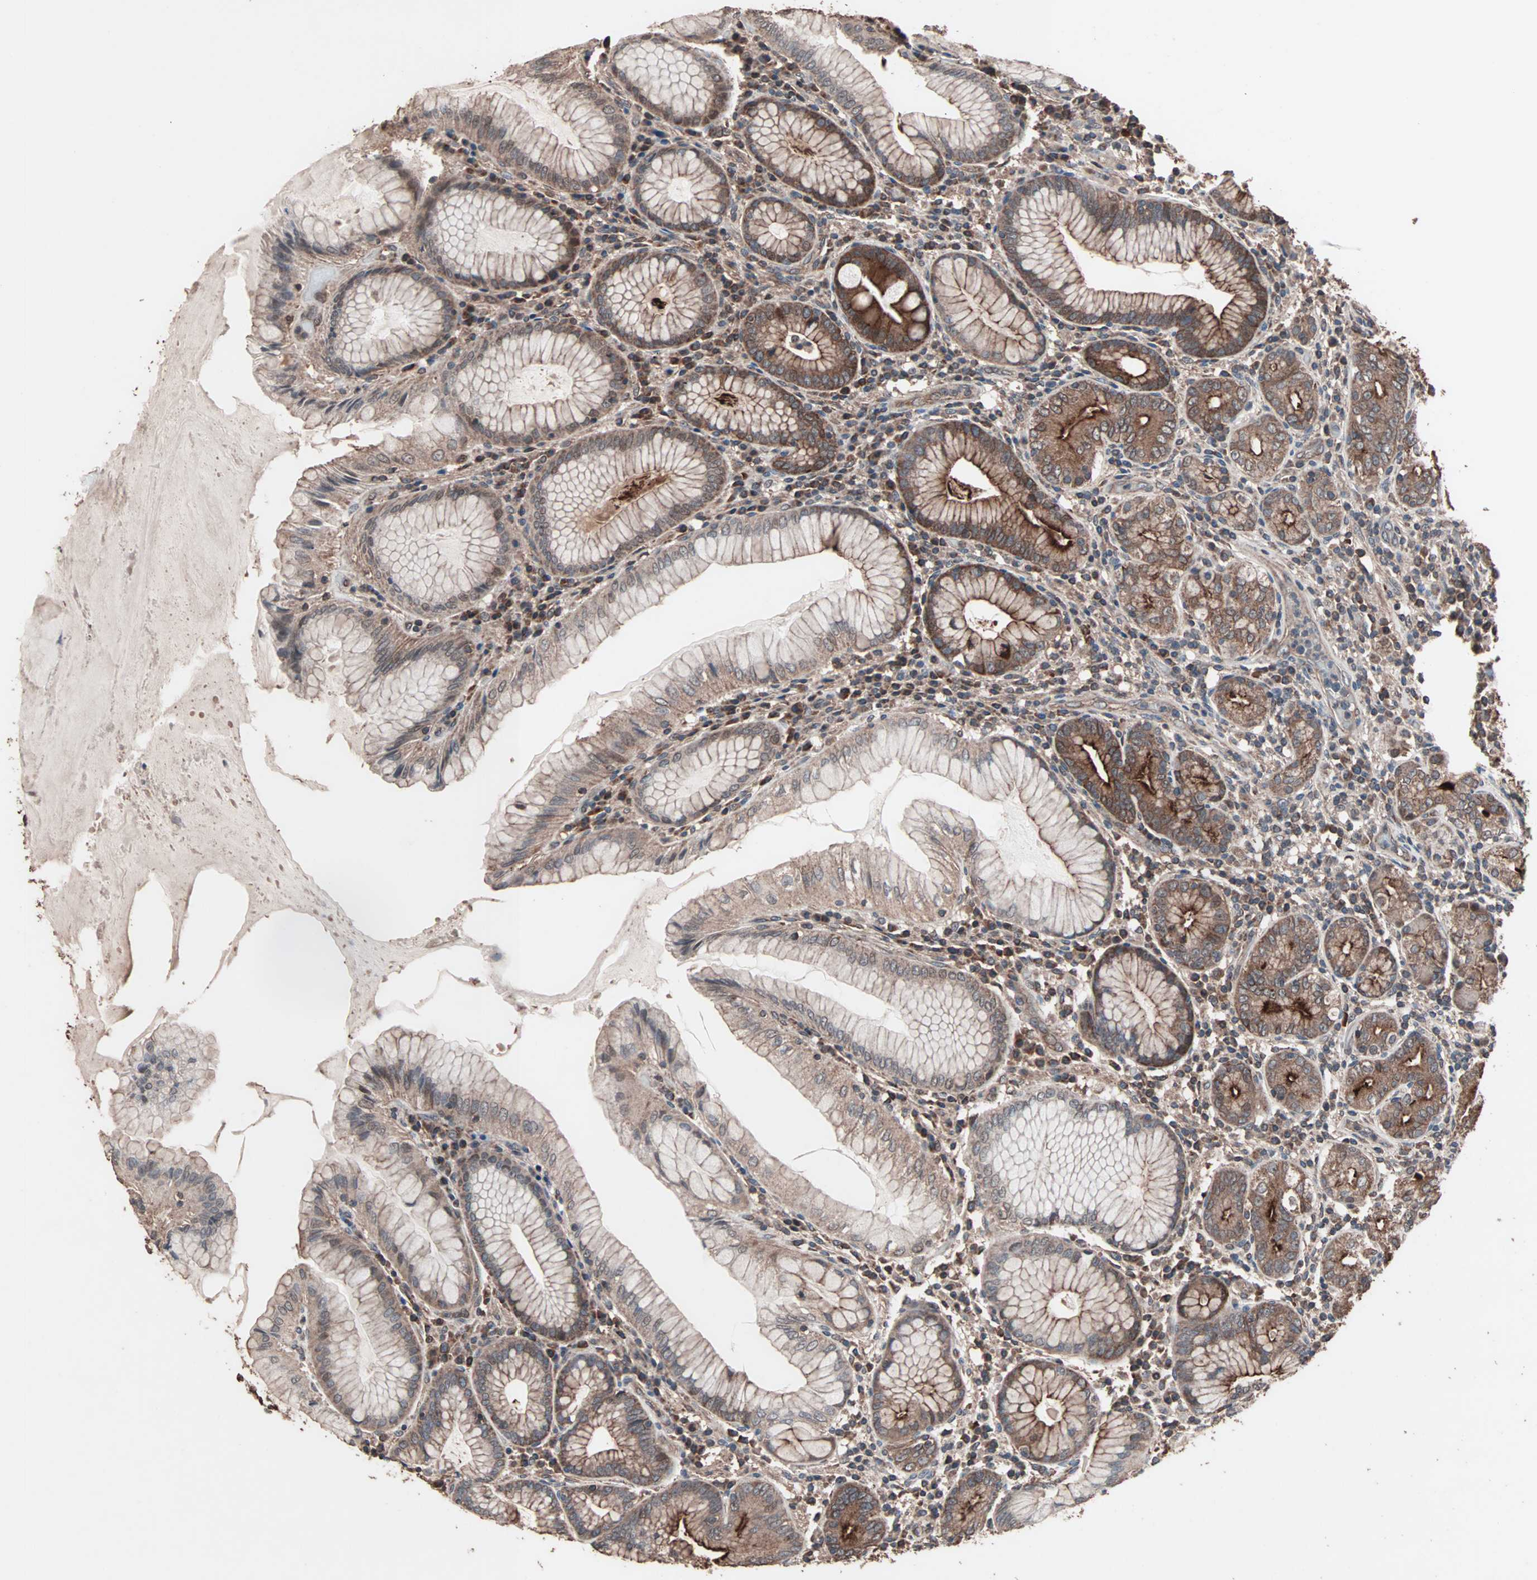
{"staining": {"intensity": "strong", "quantity": ">75%", "location": "cytoplasmic/membranous"}, "tissue": "stomach", "cell_type": "Glandular cells", "image_type": "normal", "snomed": [{"axis": "morphology", "description": "Normal tissue, NOS"}, {"axis": "topography", "description": "Stomach, lower"}], "caption": "IHC histopathology image of normal human stomach stained for a protein (brown), which displays high levels of strong cytoplasmic/membranous staining in approximately >75% of glandular cells.", "gene": "MRPL2", "patient": {"sex": "female", "age": 76}}